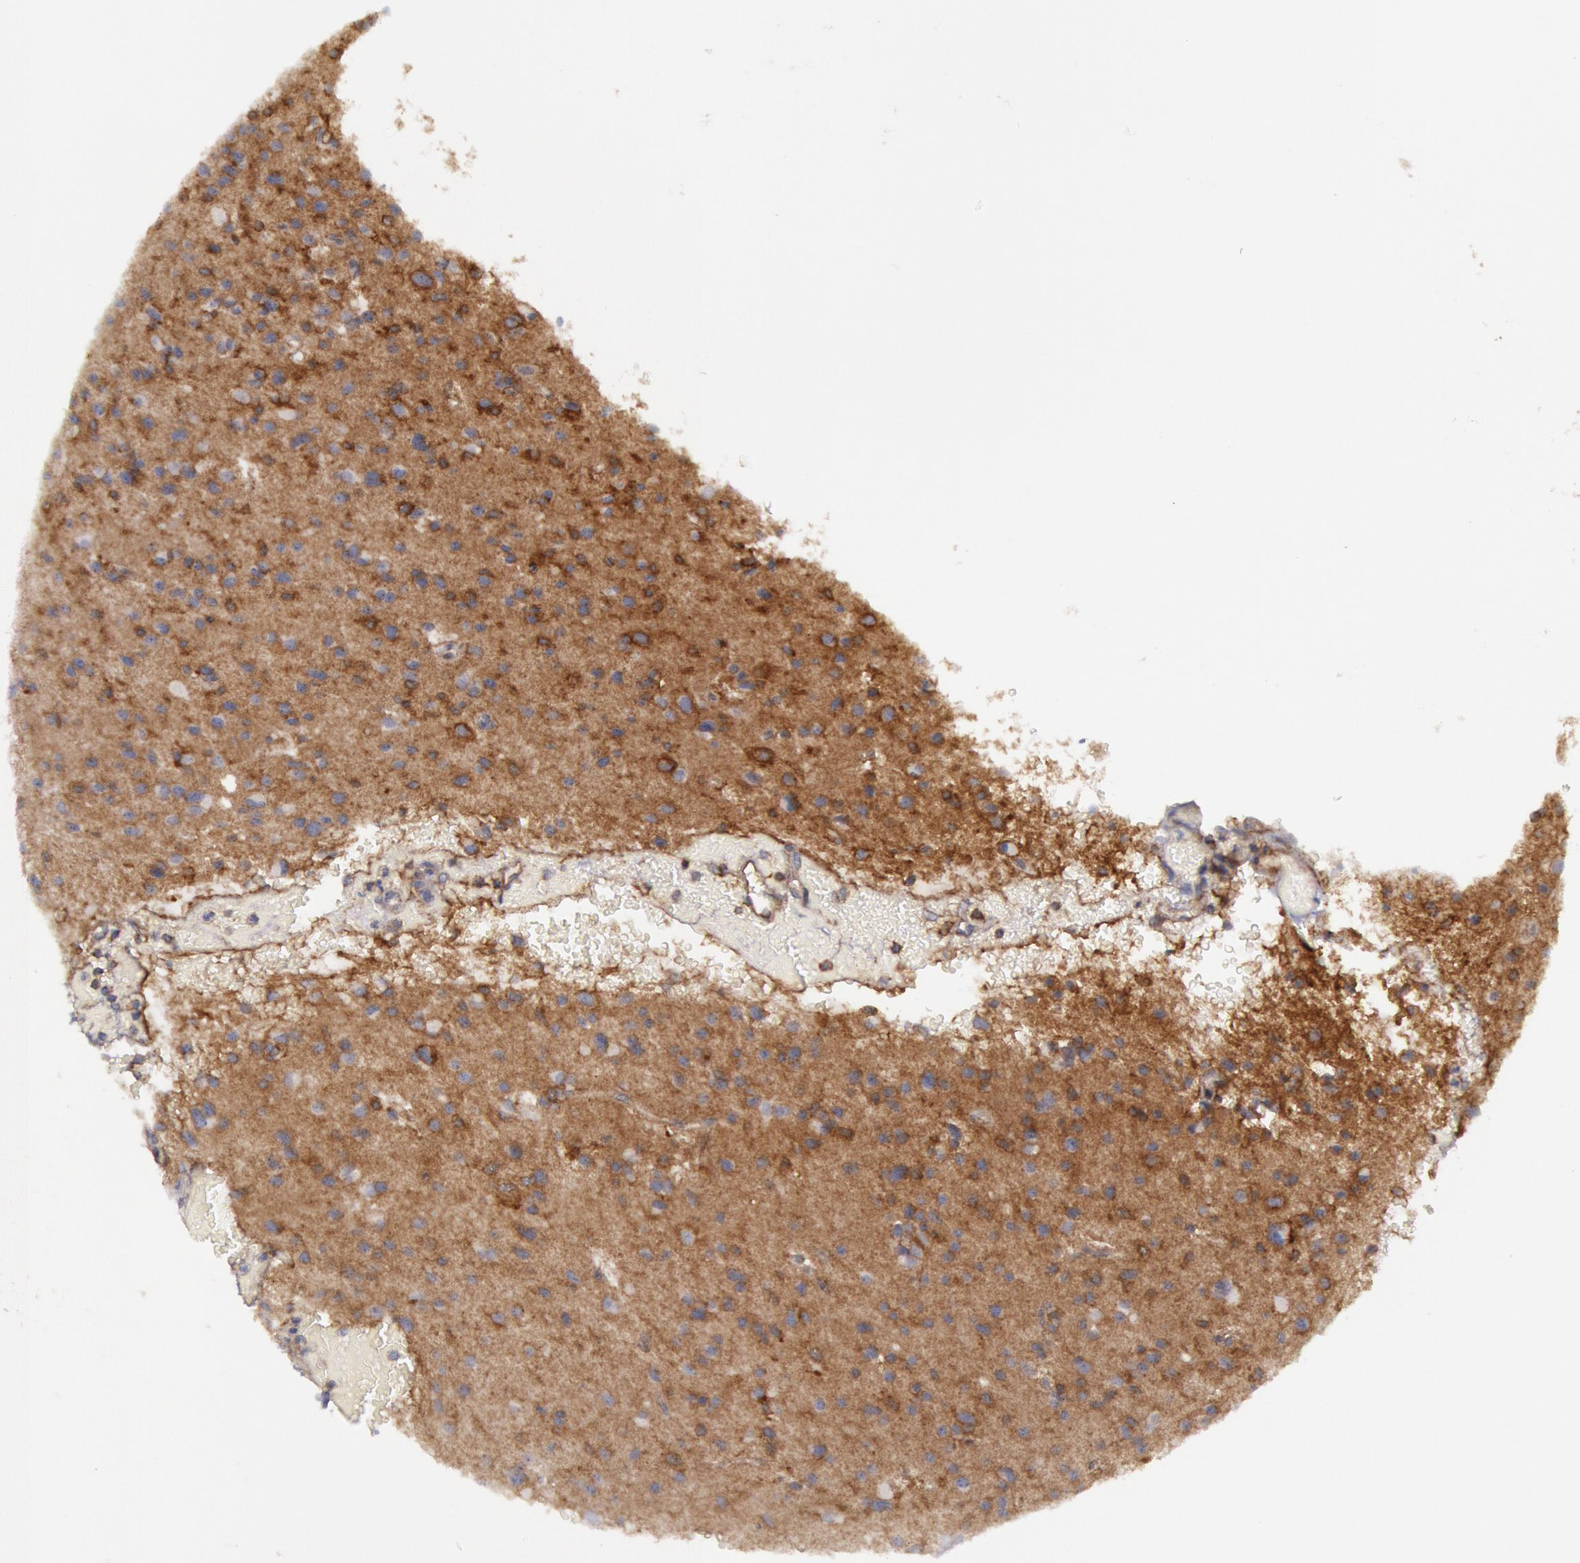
{"staining": {"intensity": "moderate", "quantity": "25%-75%", "location": "cytoplasmic/membranous"}, "tissue": "glioma", "cell_type": "Tumor cells", "image_type": "cancer", "snomed": [{"axis": "morphology", "description": "Glioma, malignant, Low grade"}, {"axis": "topography", "description": "Brain"}], "caption": "Immunohistochemical staining of glioma reveals moderate cytoplasmic/membranous protein staining in about 25%-75% of tumor cells.", "gene": "STX4", "patient": {"sex": "female", "age": 46}}